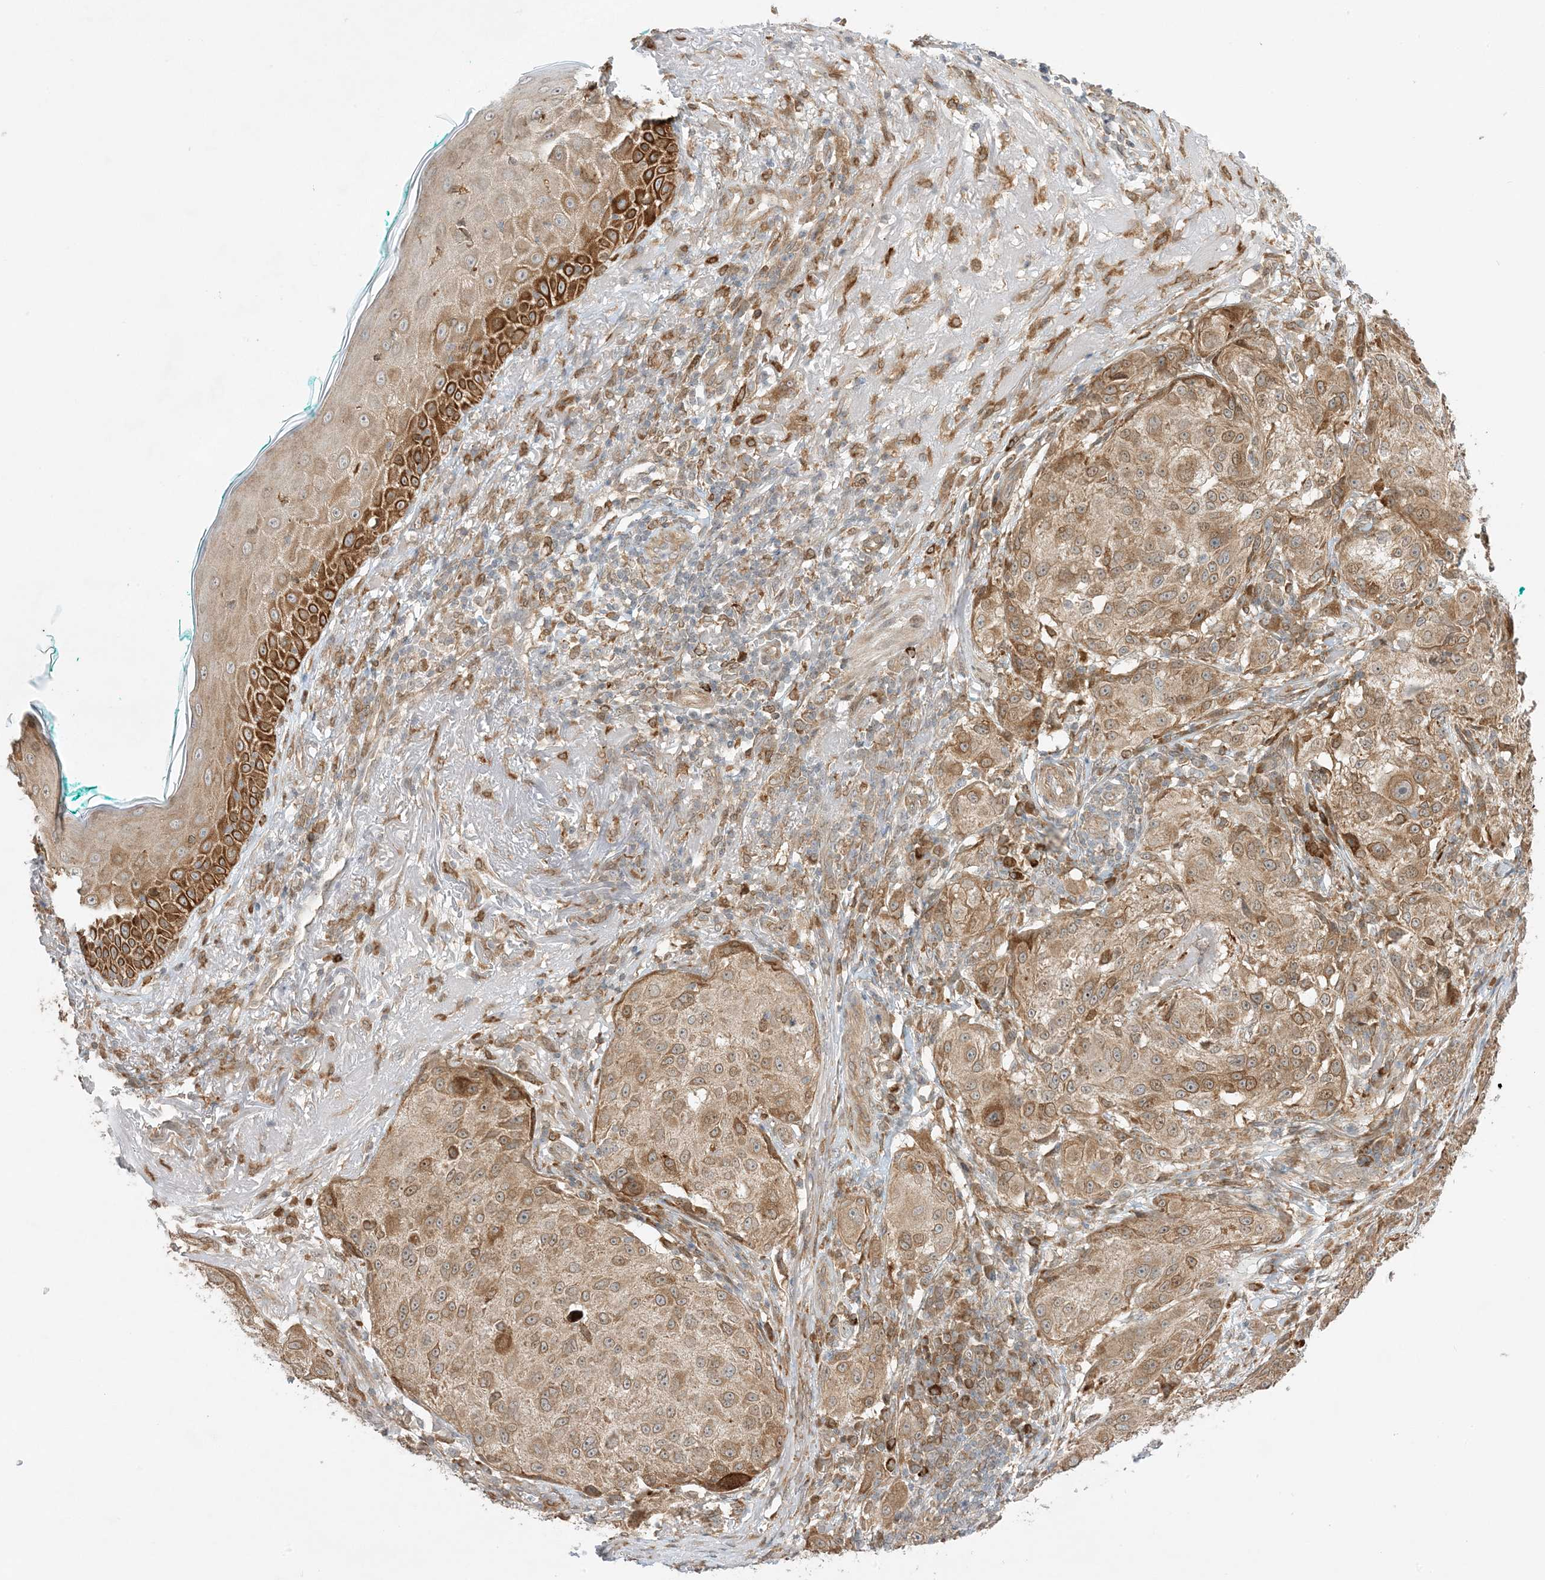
{"staining": {"intensity": "moderate", "quantity": ">75%", "location": "cytoplasmic/membranous"}, "tissue": "melanoma", "cell_type": "Tumor cells", "image_type": "cancer", "snomed": [{"axis": "morphology", "description": "Necrosis, NOS"}, {"axis": "morphology", "description": "Malignant melanoma, NOS"}, {"axis": "topography", "description": "Skin"}], "caption": "This image demonstrates immunohistochemistry (IHC) staining of human melanoma, with medium moderate cytoplasmic/membranous staining in about >75% of tumor cells.", "gene": "SCARF2", "patient": {"sex": "female", "age": 87}}